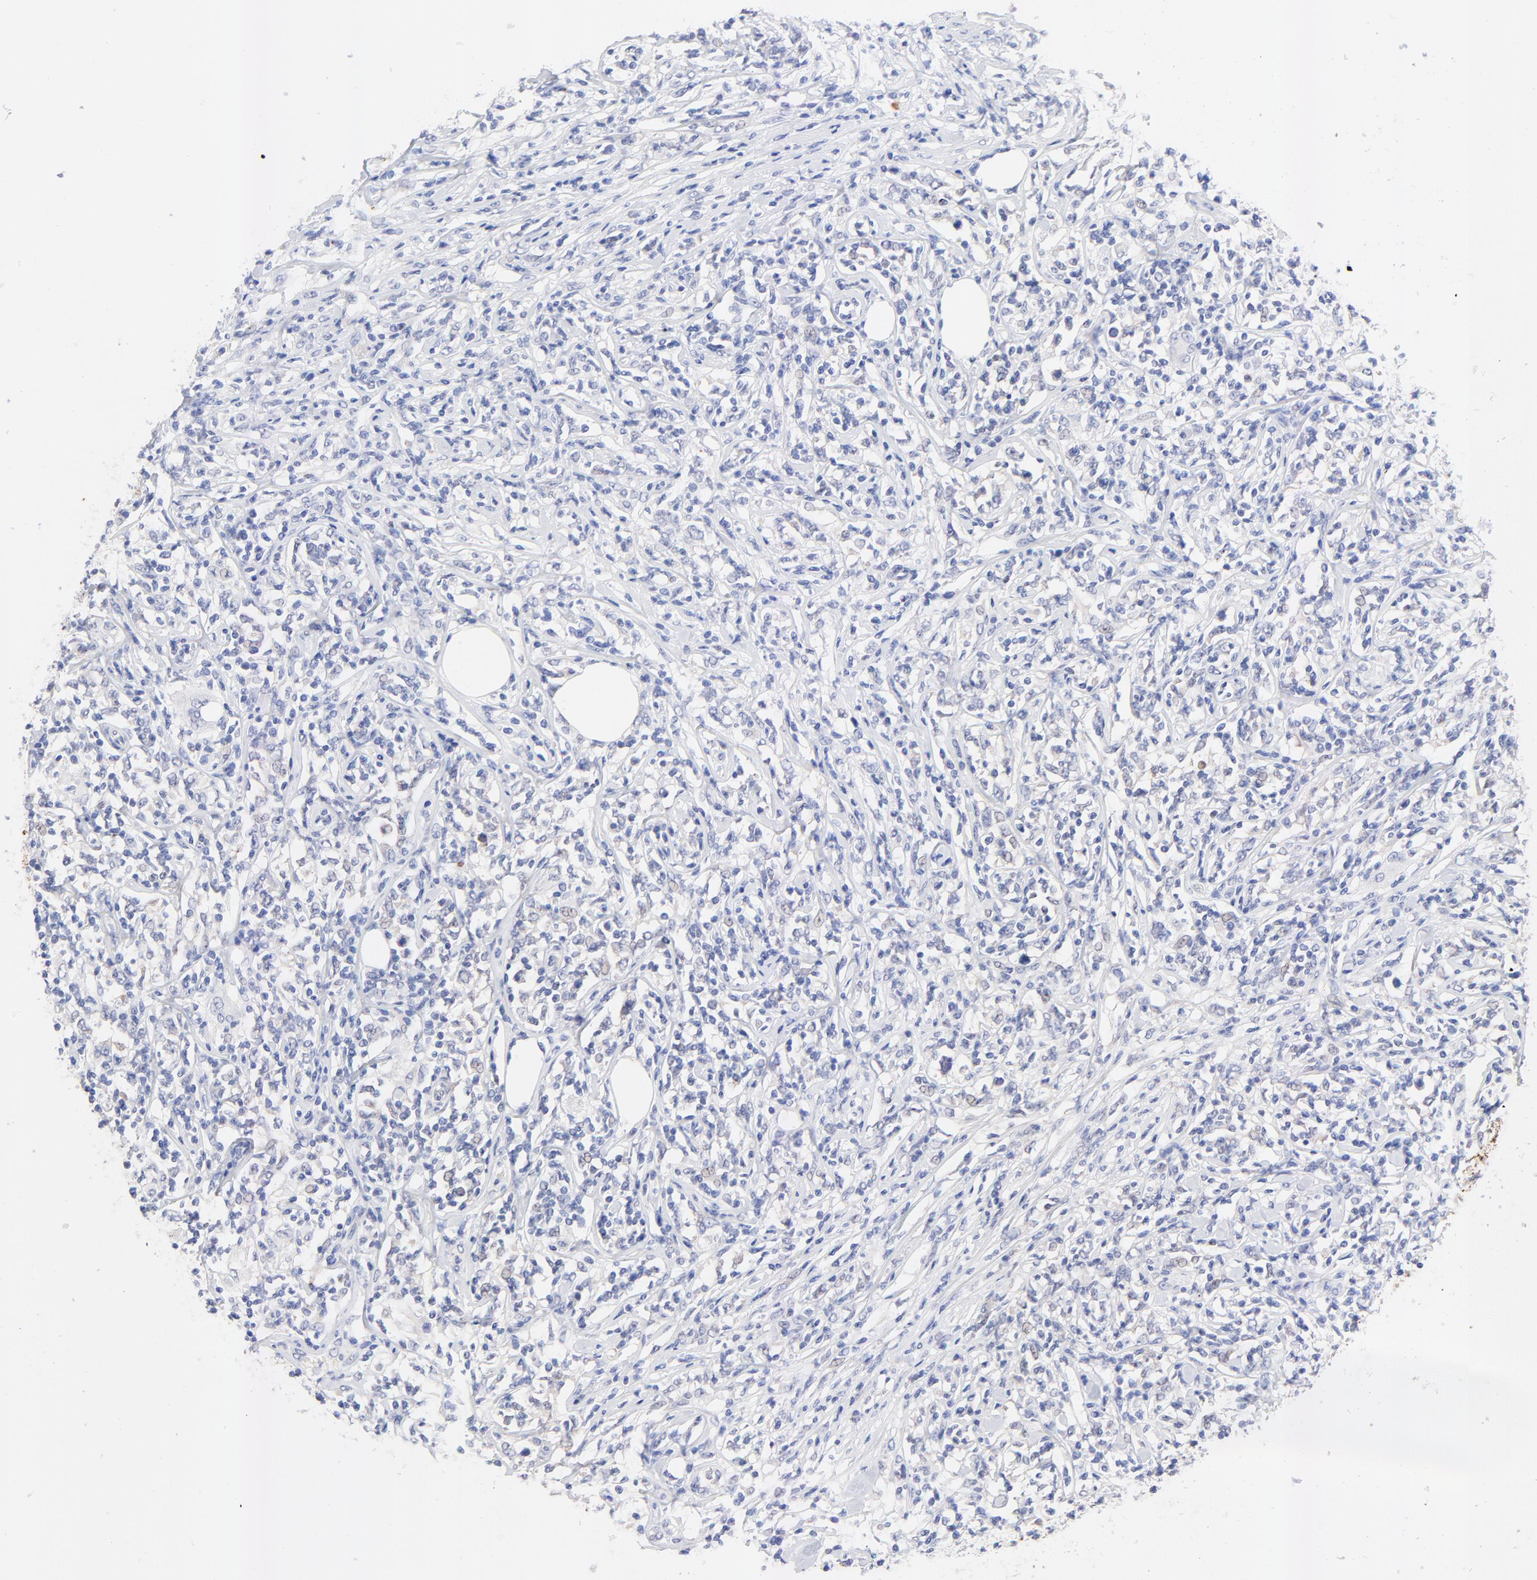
{"staining": {"intensity": "negative", "quantity": "none", "location": "none"}, "tissue": "lymphoma", "cell_type": "Tumor cells", "image_type": "cancer", "snomed": [{"axis": "morphology", "description": "Malignant lymphoma, non-Hodgkin's type, High grade"}, {"axis": "topography", "description": "Lymph node"}], "caption": "Immunohistochemical staining of high-grade malignant lymphoma, non-Hodgkin's type displays no significant expression in tumor cells.", "gene": "FAM117B", "patient": {"sex": "female", "age": 84}}